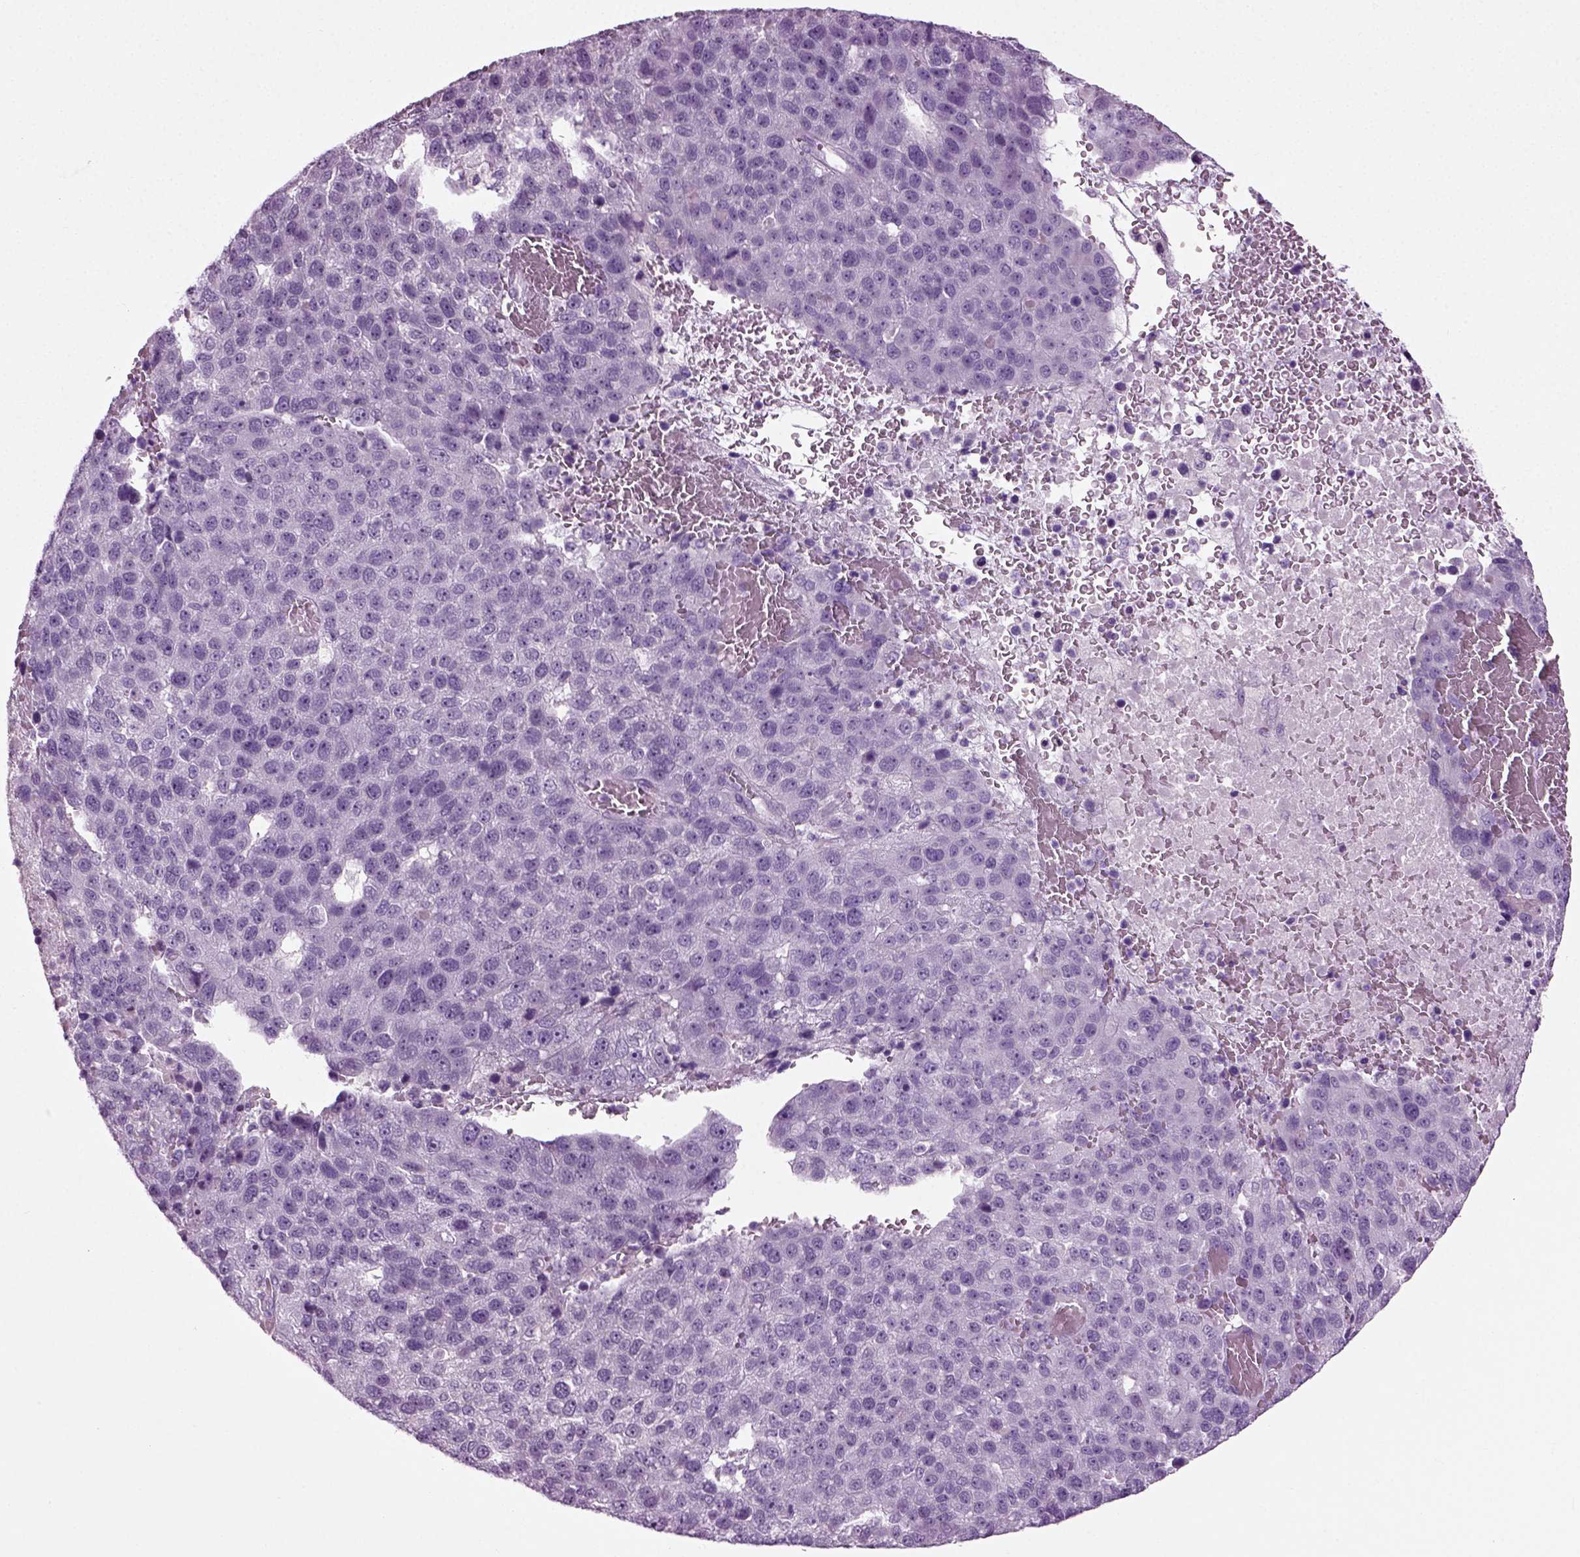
{"staining": {"intensity": "negative", "quantity": "none", "location": "none"}, "tissue": "pancreatic cancer", "cell_type": "Tumor cells", "image_type": "cancer", "snomed": [{"axis": "morphology", "description": "Adenocarcinoma, NOS"}, {"axis": "topography", "description": "Pancreas"}], "caption": "This is an immunohistochemistry (IHC) photomicrograph of pancreatic cancer. There is no expression in tumor cells.", "gene": "PRLH", "patient": {"sex": "female", "age": 61}}